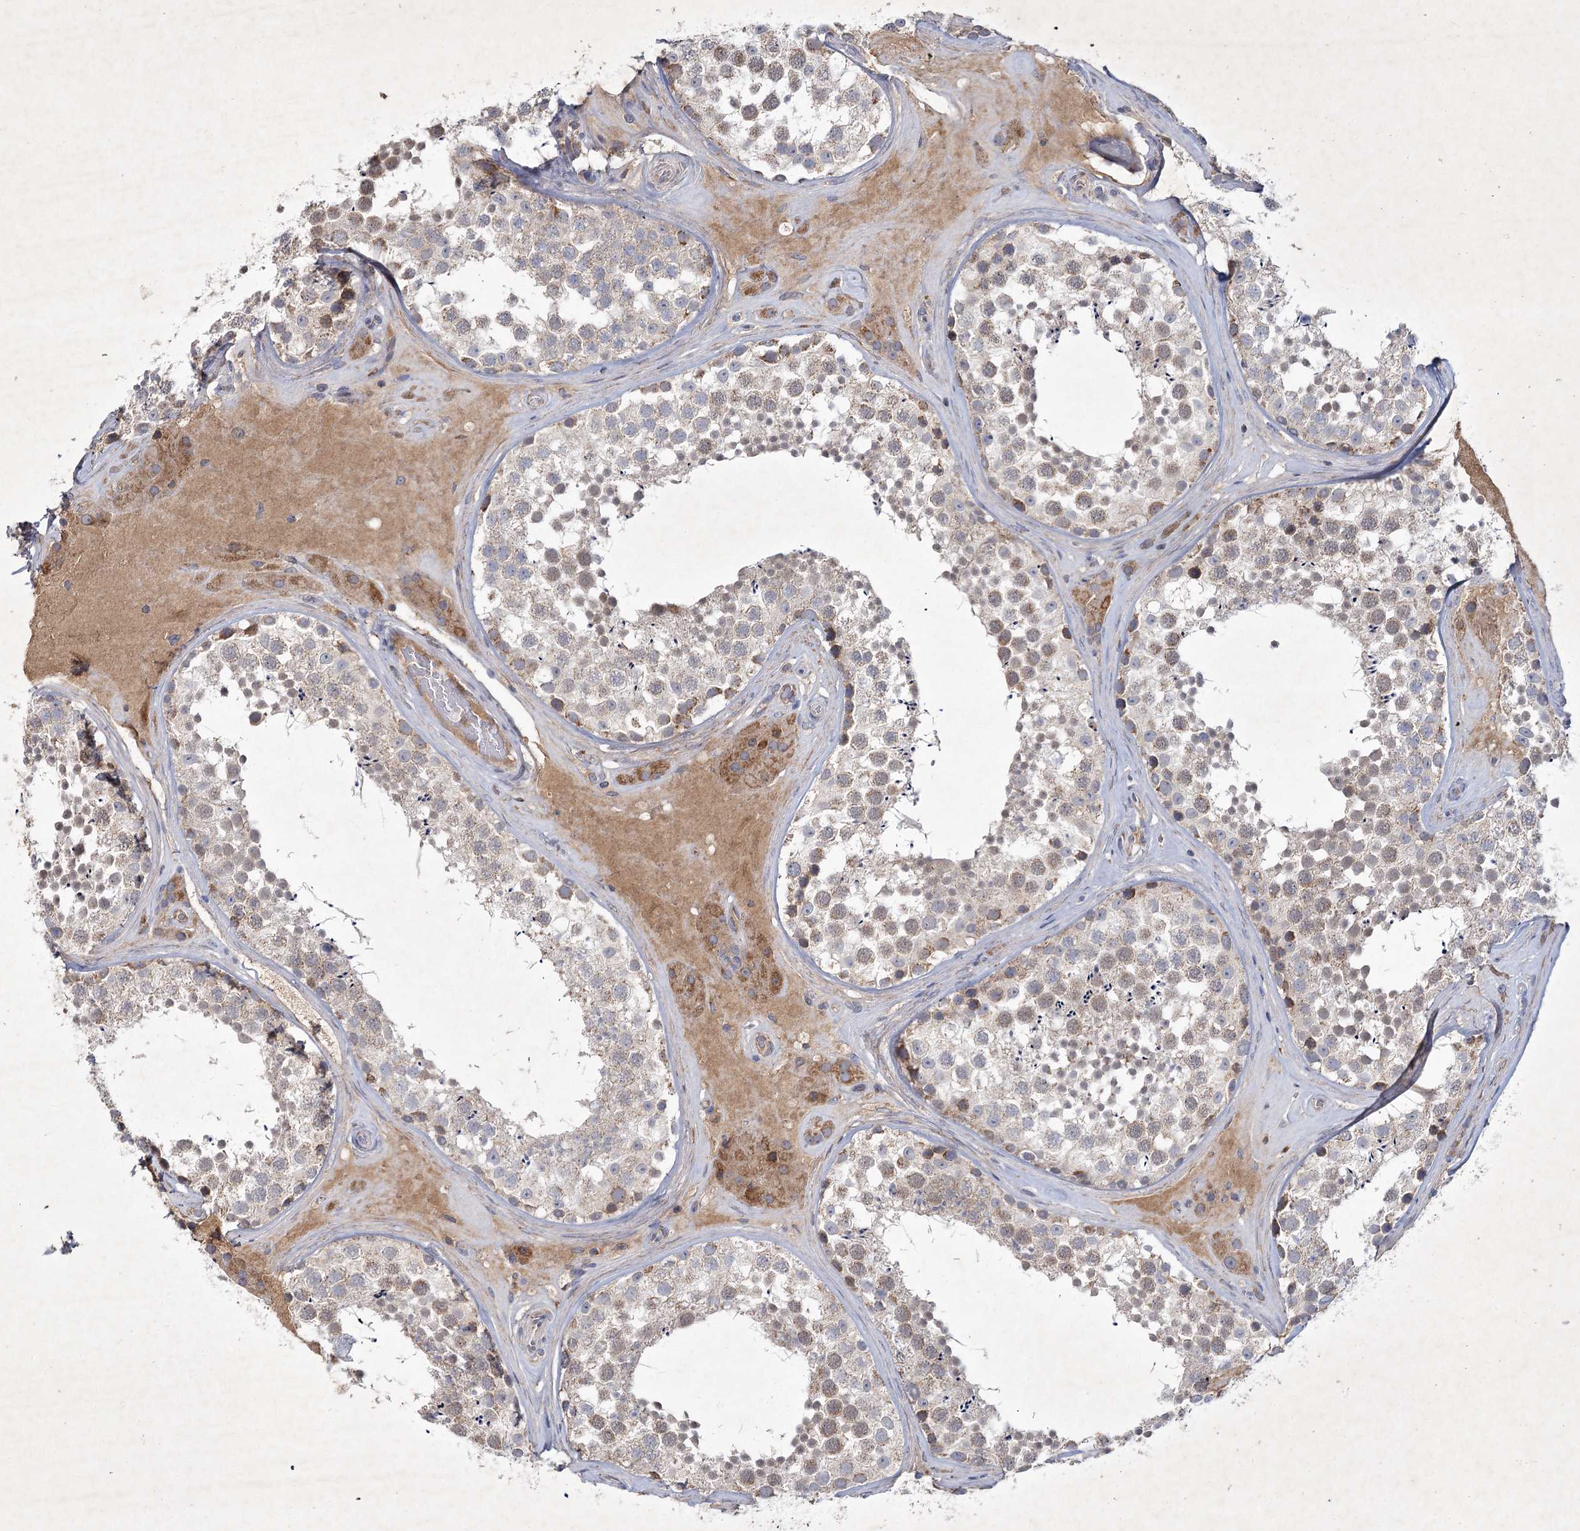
{"staining": {"intensity": "moderate", "quantity": "<25%", "location": "cytoplasmic/membranous"}, "tissue": "testis", "cell_type": "Cells in seminiferous ducts", "image_type": "normal", "snomed": [{"axis": "morphology", "description": "Normal tissue, NOS"}, {"axis": "topography", "description": "Testis"}], "caption": "The micrograph demonstrates immunohistochemical staining of benign testis. There is moderate cytoplasmic/membranous staining is present in about <25% of cells in seminiferous ducts.", "gene": "MRPL44", "patient": {"sex": "male", "age": 46}}